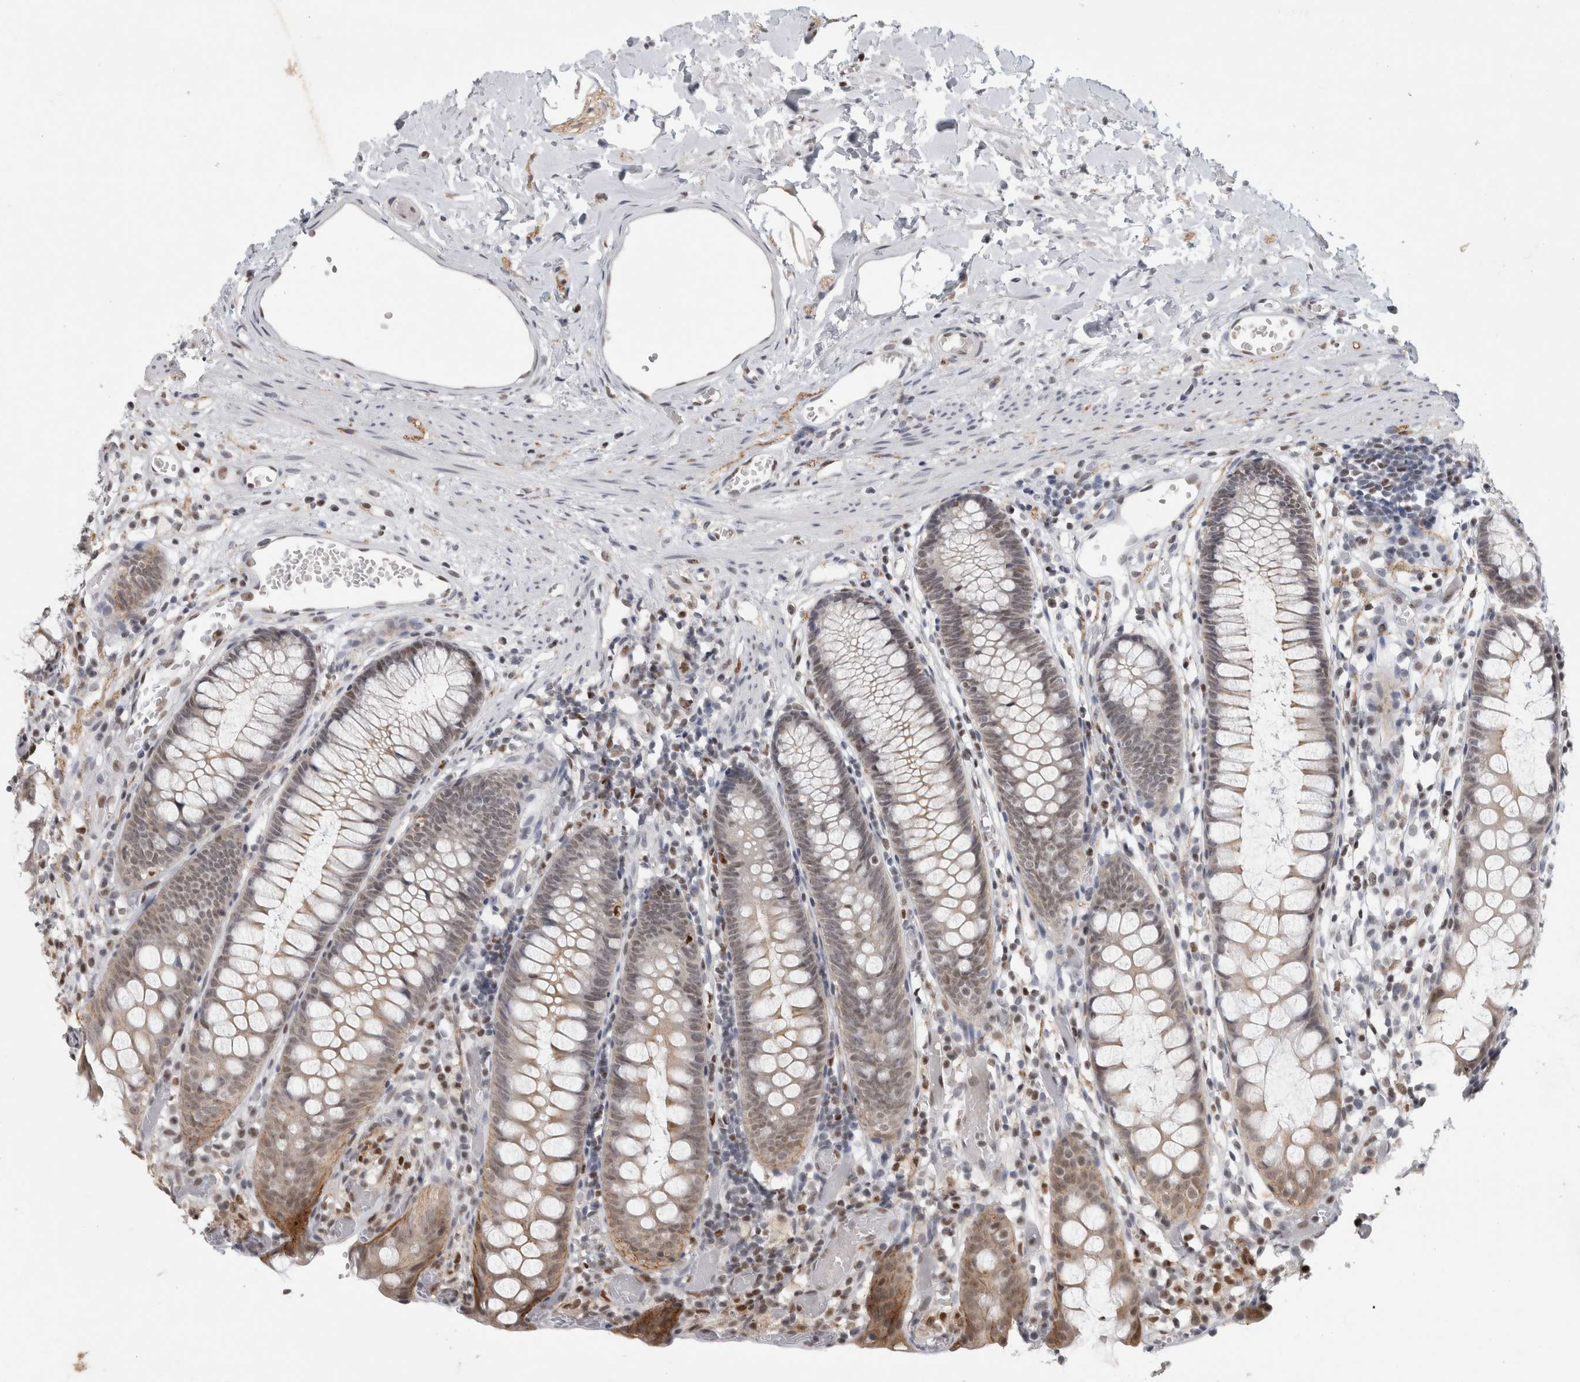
{"staining": {"intensity": "negative", "quantity": "none", "location": "none"}, "tissue": "colon", "cell_type": "Endothelial cells", "image_type": "normal", "snomed": [{"axis": "morphology", "description": "Normal tissue, NOS"}, {"axis": "topography", "description": "Colon"}], "caption": "Human colon stained for a protein using immunohistochemistry exhibits no expression in endothelial cells.", "gene": "SRARP", "patient": {"sex": "male", "age": 14}}